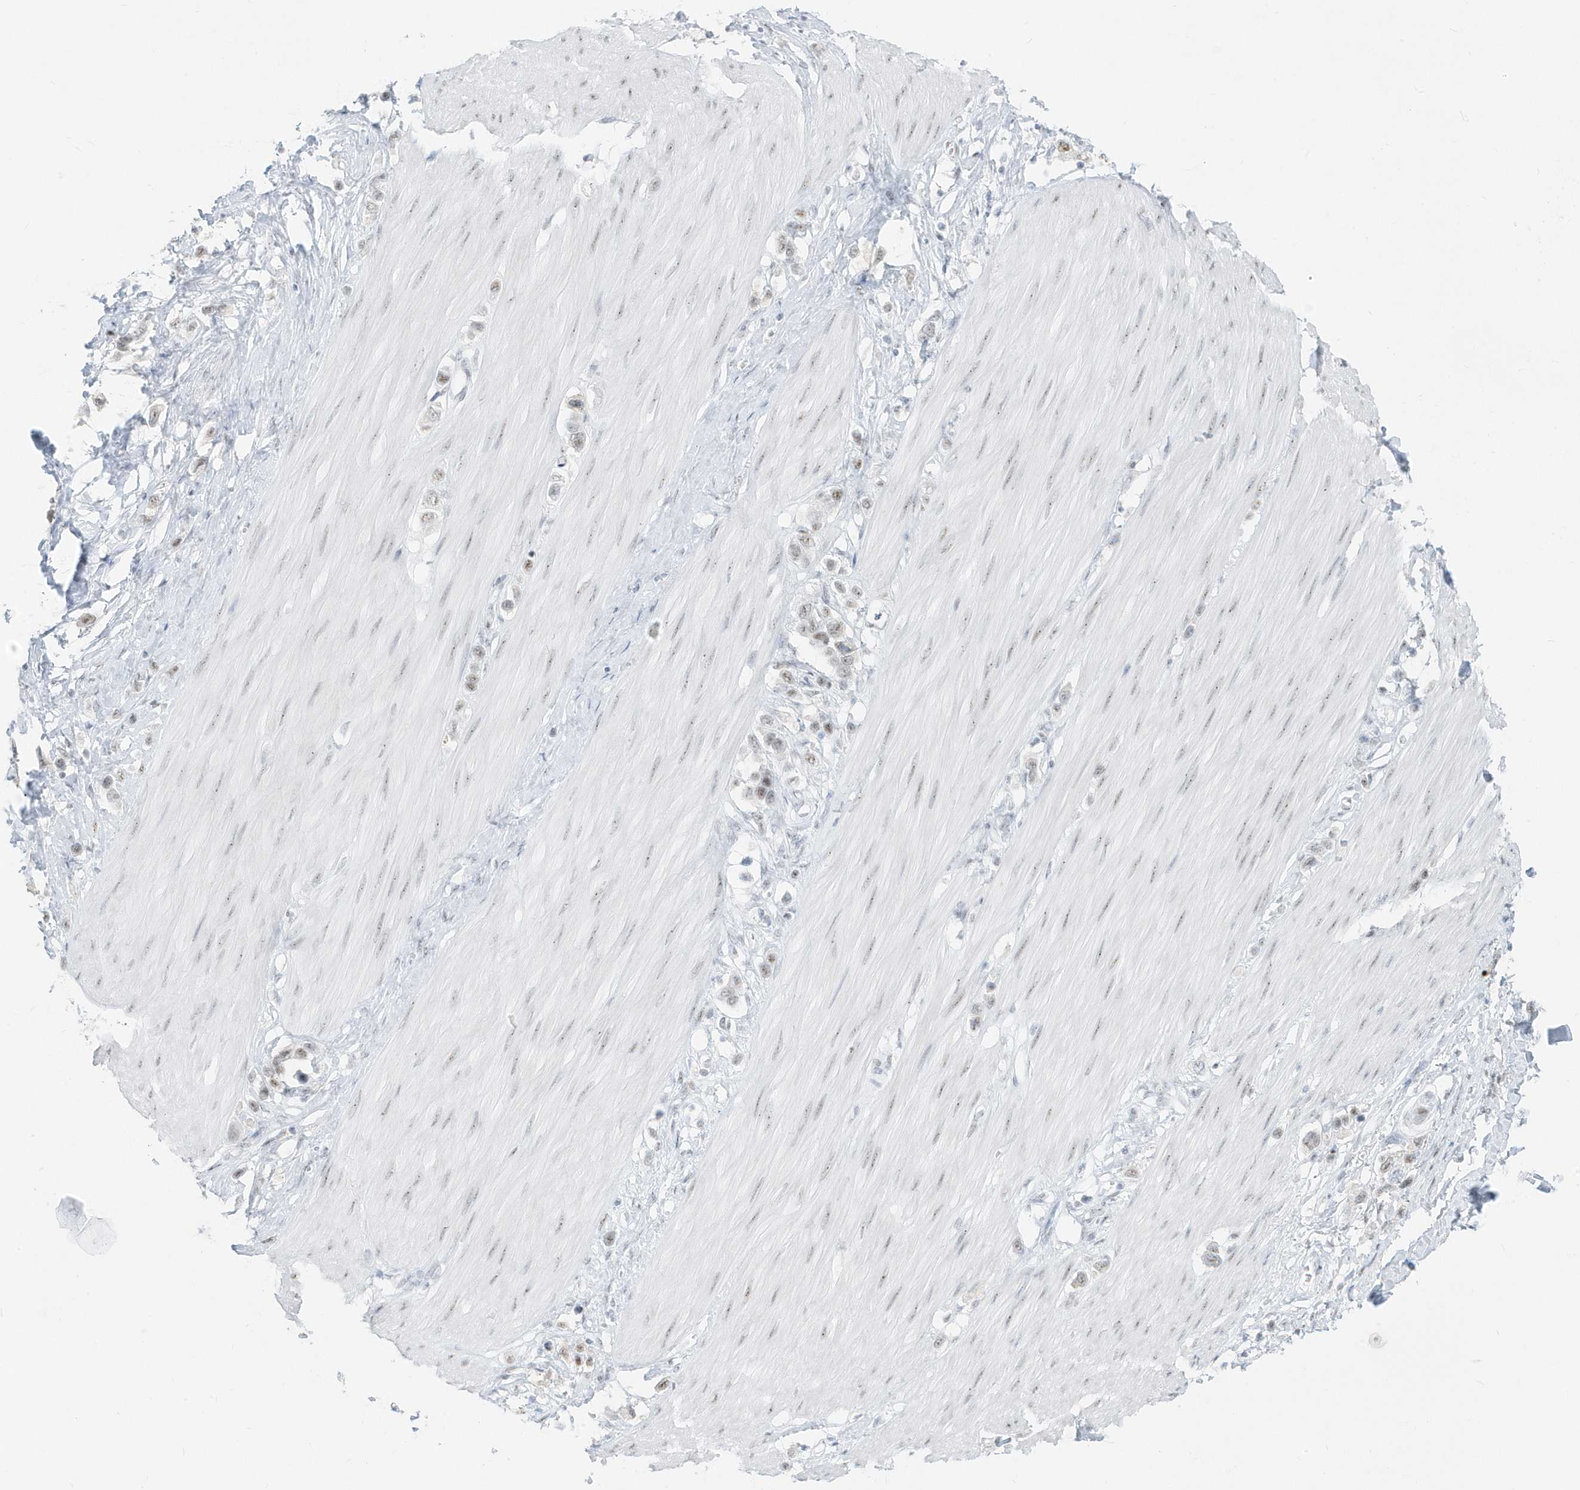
{"staining": {"intensity": "weak", "quantity": ">75%", "location": "nuclear"}, "tissue": "stomach cancer", "cell_type": "Tumor cells", "image_type": "cancer", "snomed": [{"axis": "morphology", "description": "Adenocarcinoma, NOS"}, {"axis": "topography", "description": "Stomach"}], "caption": "Immunohistochemical staining of stomach cancer (adenocarcinoma) exhibits low levels of weak nuclear staining in approximately >75% of tumor cells.", "gene": "PLEKHN1", "patient": {"sex": "female", "age": 65}}